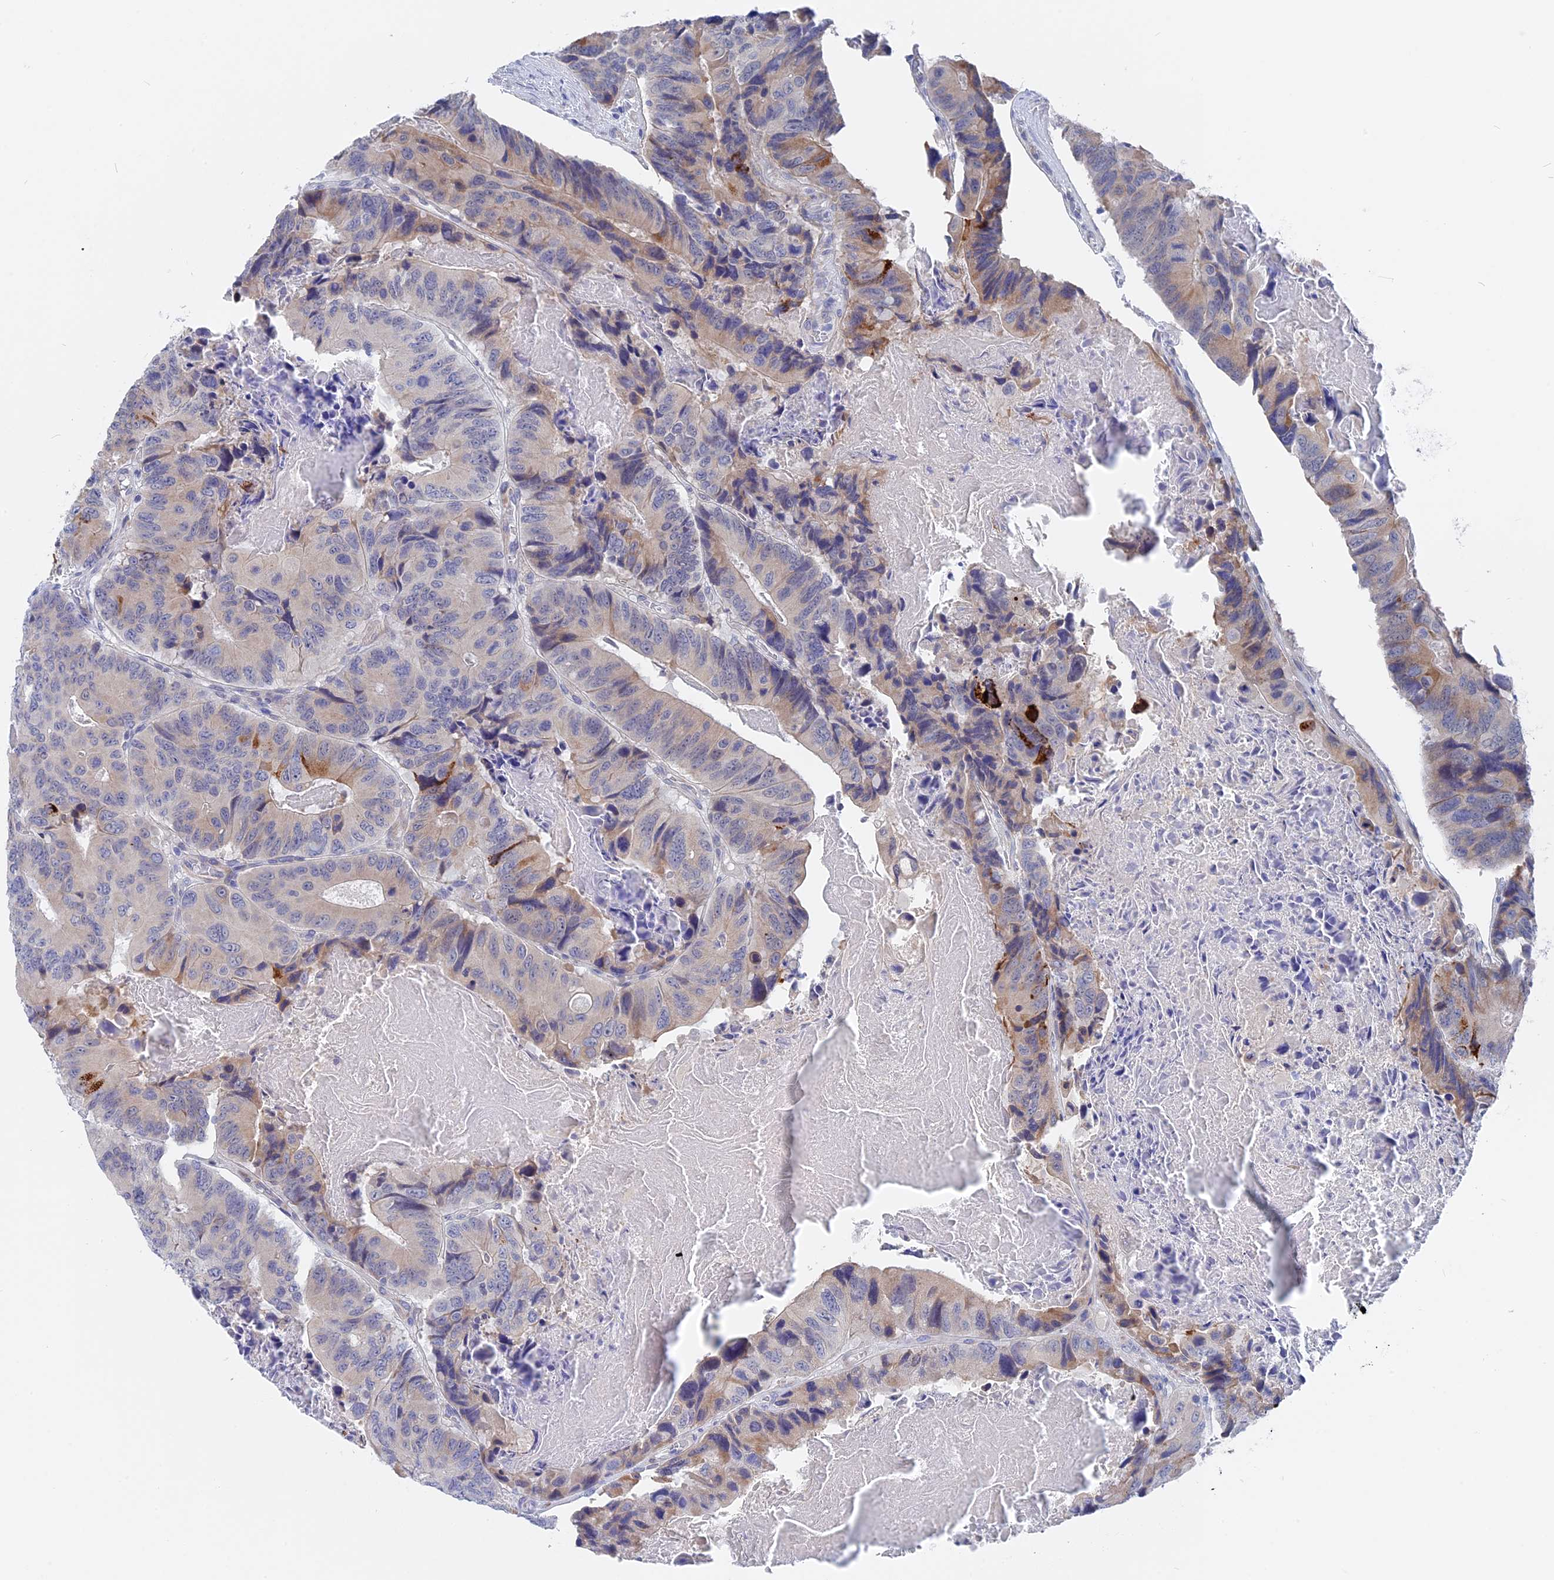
{"staining": {"intensity": "negative", "quantity": "none", "location": "none"}, "tissue": "colorectal cancer", "cell_type": "Tumor cells", "image_type": "cancer", "snomed": [{"axis": "morphology", "description": "Adenocarcinoma, NOS"}, {"axis": "topography", "description": "Colon"}], "caption": "A histopathology image of colorectal cancer stained for a protein reveals no brown staining in tumor cells.", "gene": "DACT3", "patient": {"sex": "male", "age": 84}}